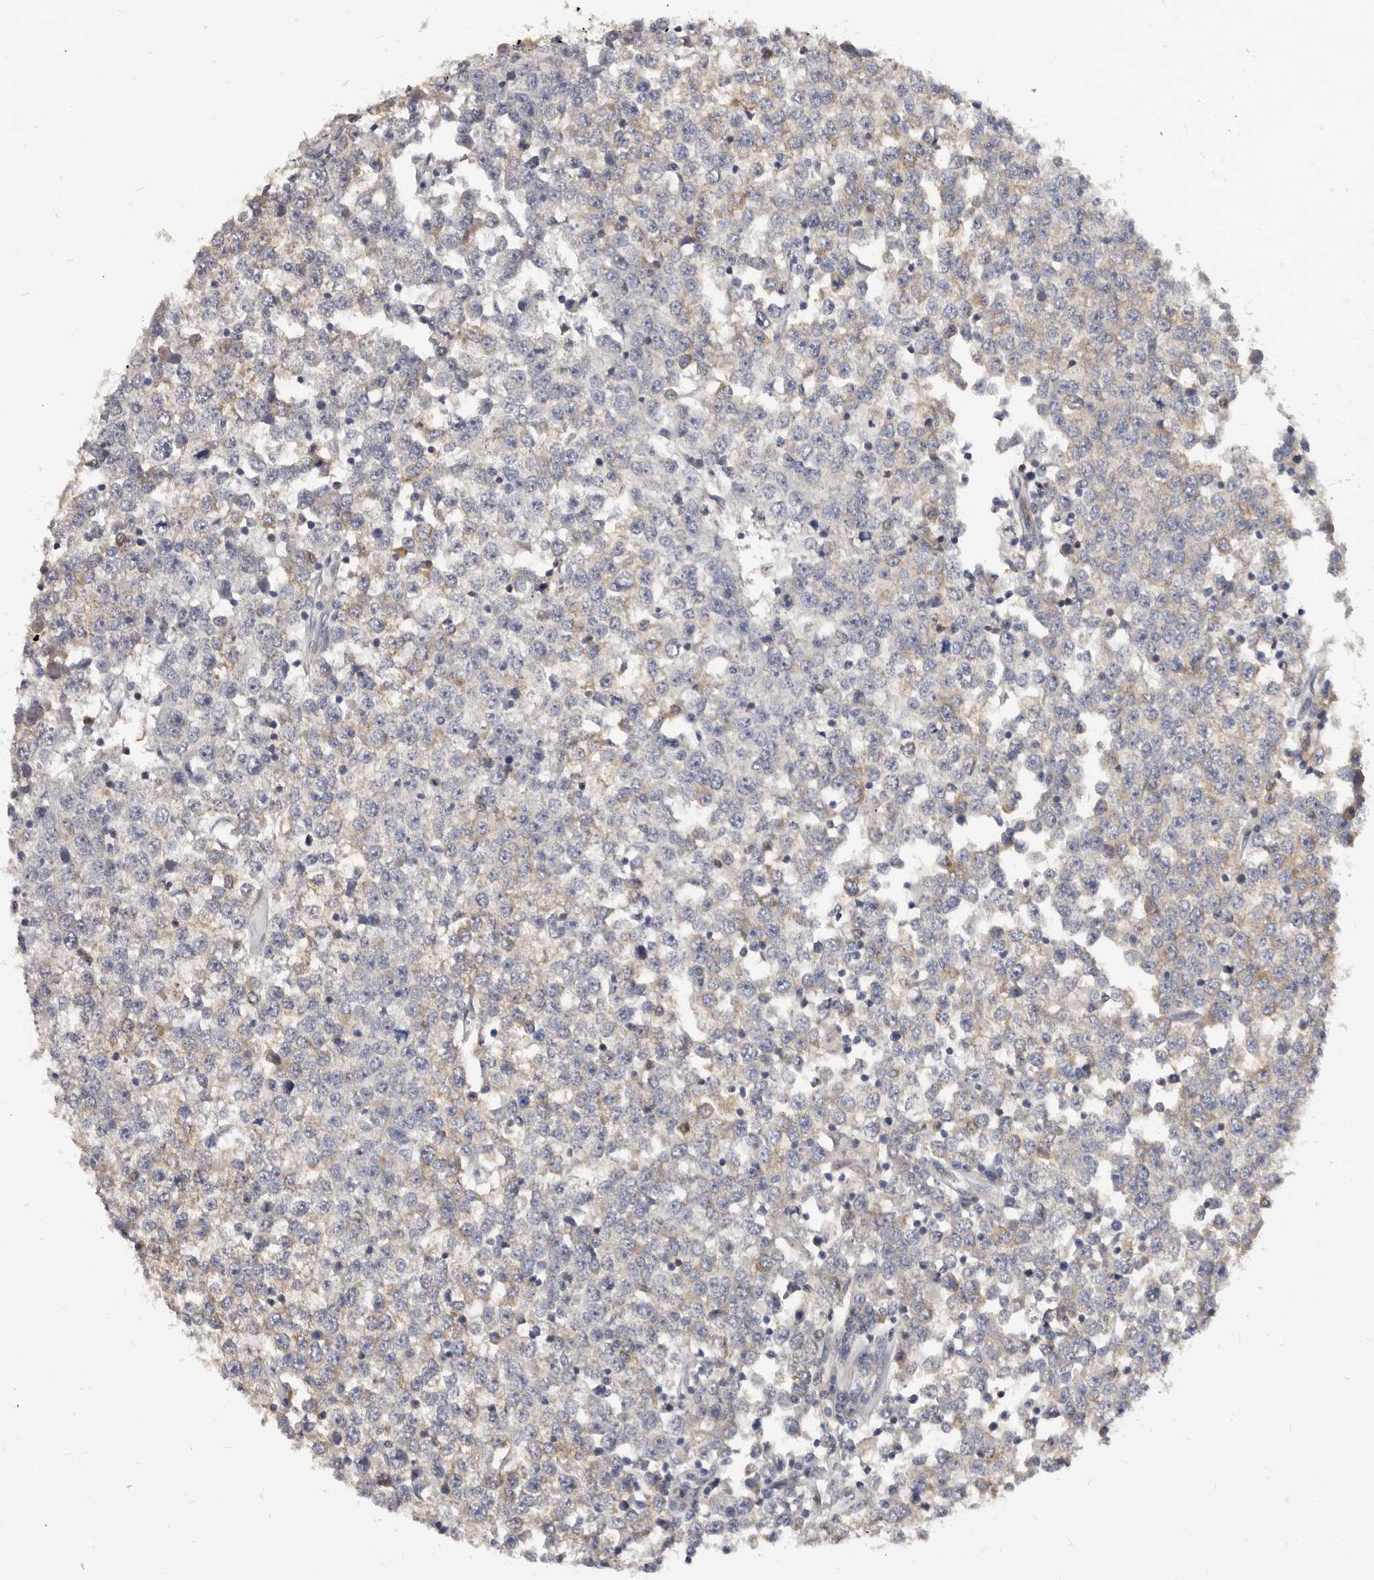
{"staining": {"intensity": "weak", "quantity": "25%-75%", "location": "cytoplasmic/membranous"}, "tissue": "testis cancer", "cell_type": "Tumor cells", "image_type": "cancer", "snomed": [{"axis": "morphology", "description": "Seminoma, NOS"}, {"axis": "topography", "description": "Testis"}], "caption": "Testis cancer was stained to show a protein in brown. There is low levels of weak cytoplasmic/membranous expression in approximately 25%-75% of tumor cells.", "gene": "ADAMTS20", "patient": {"sex": "male", "age": 65}}